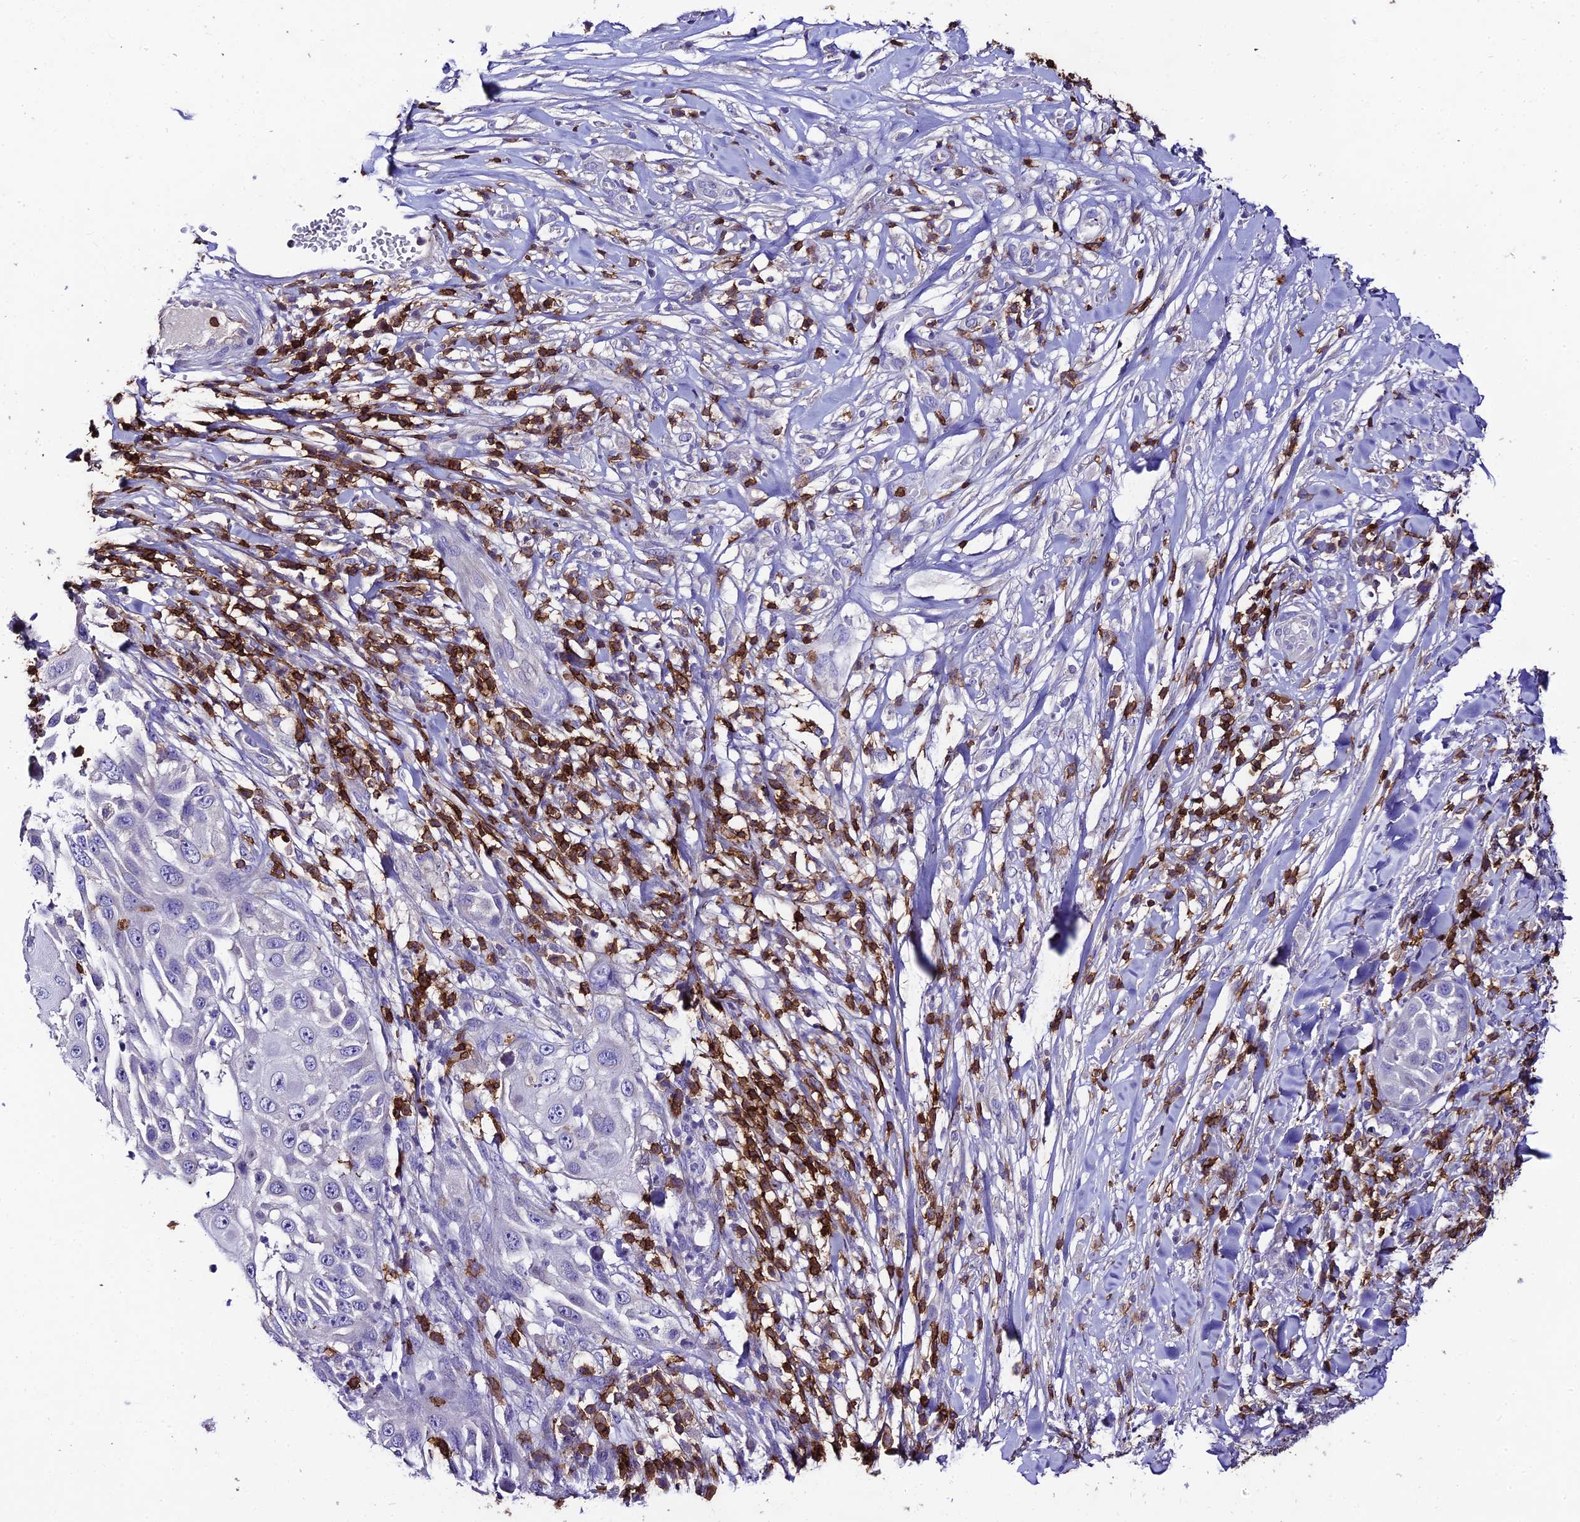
{"staining": {"intensity": "negative", "quantity": "none", "location": "none"}, "tissue": "skin cancer", "cell_type": "Tumor cells", "image_type": "cancer", "snomed": [{"axis": "morphology", "description": "Squamous cell carcinoma, NOS"}, {"axis": "topography", "description": "Skin"}], "caption": "Immunohistochemical staining of squamous cell carcinoma (skin) demonstrates no significant positivity in tumor cells.", "gene": "PTPRCAP", "patient": {"sex": "female", "age": 44}}